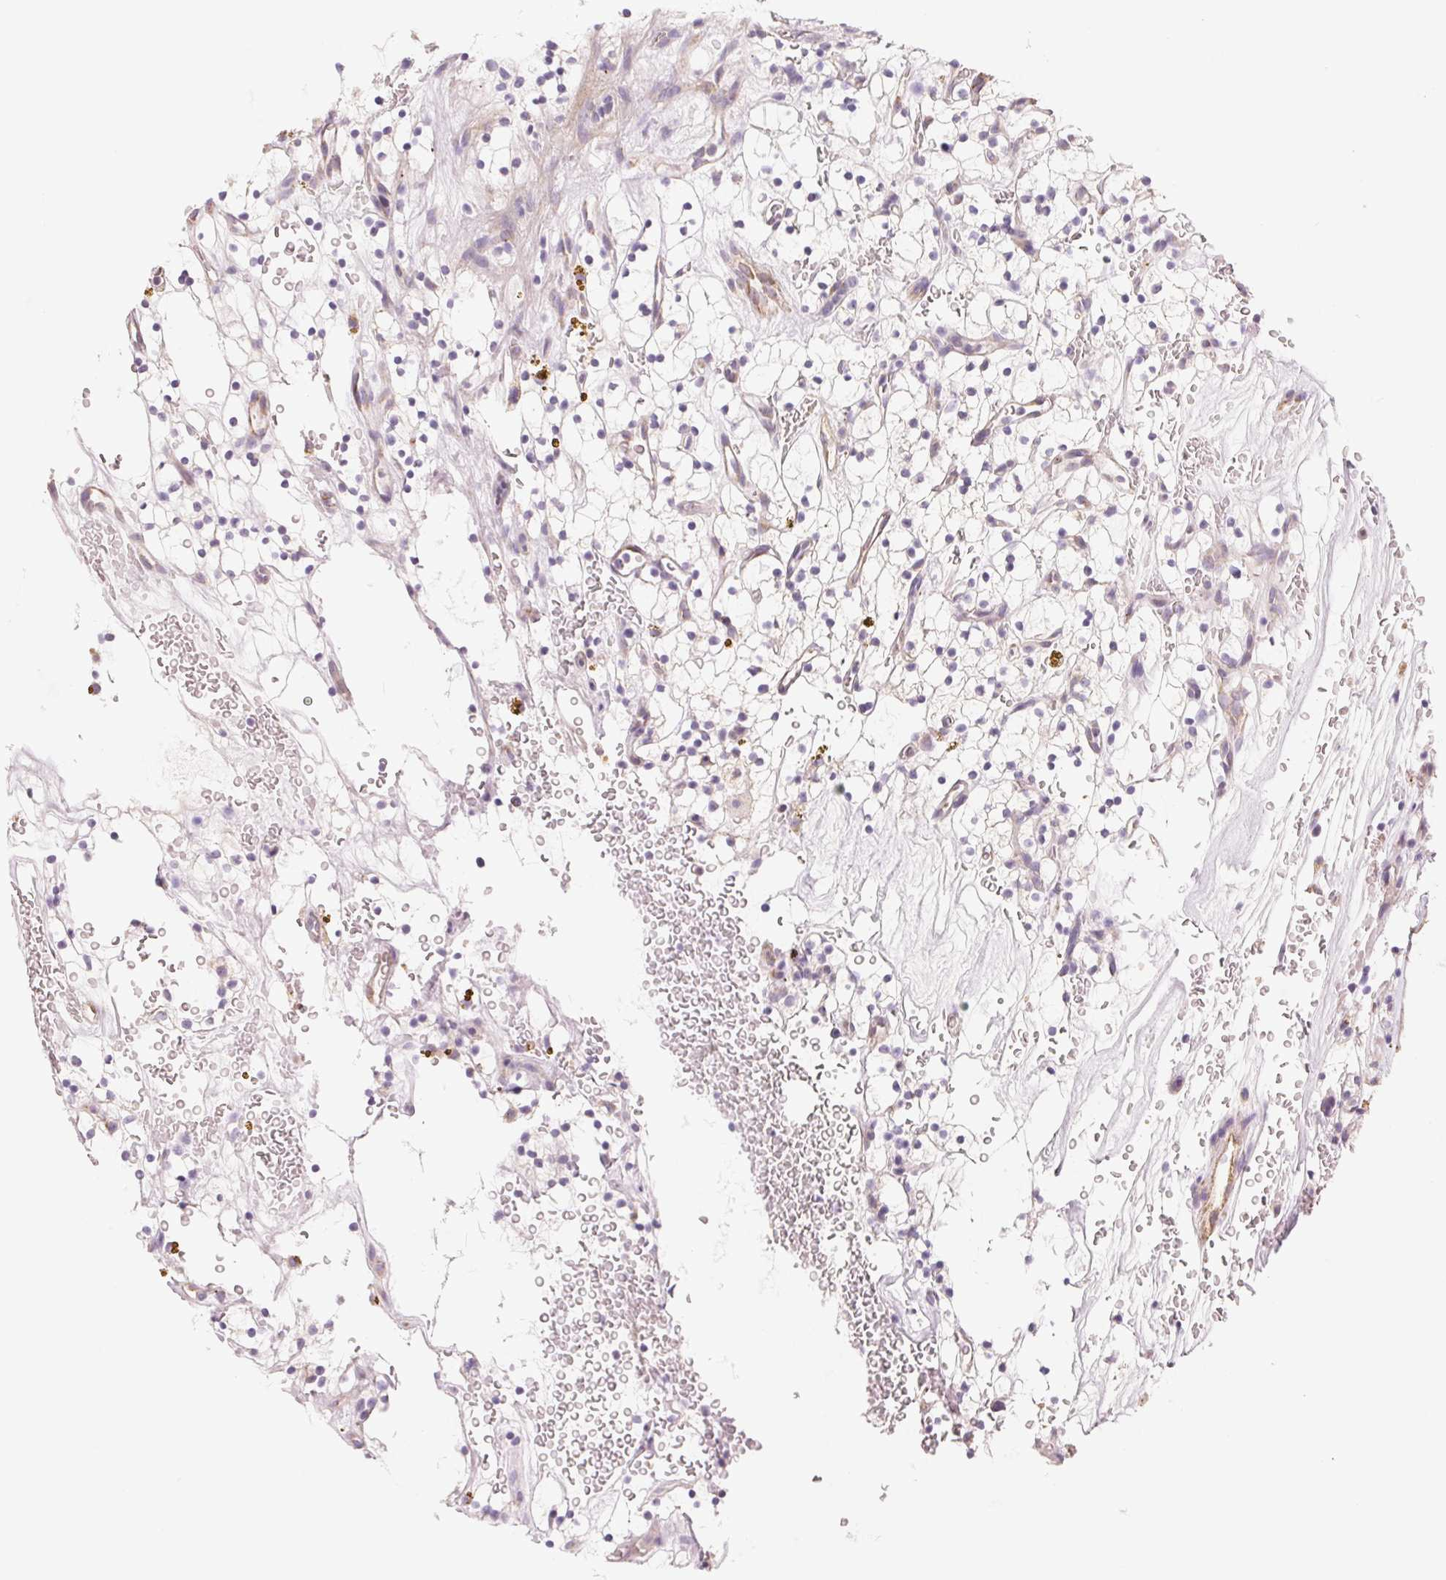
{"staining": {"intensity": "negative", "quantity": "none", "location": "none"}, "tissue": "renal cancer", "cell_type": "Tumor cells", "image_type": "cancer", "snomed": [{"axis": "morphology", "description": "Adenocarcinoma, NOS"}, {"axis": "topography", "description": "Kidney"}], "caption": "IHC of renal cancer (adenocarcinoma) reveals no positivity in tumor cells.", "gene": "SMYD1", "patient": {"sex": "female", "age": 64}}